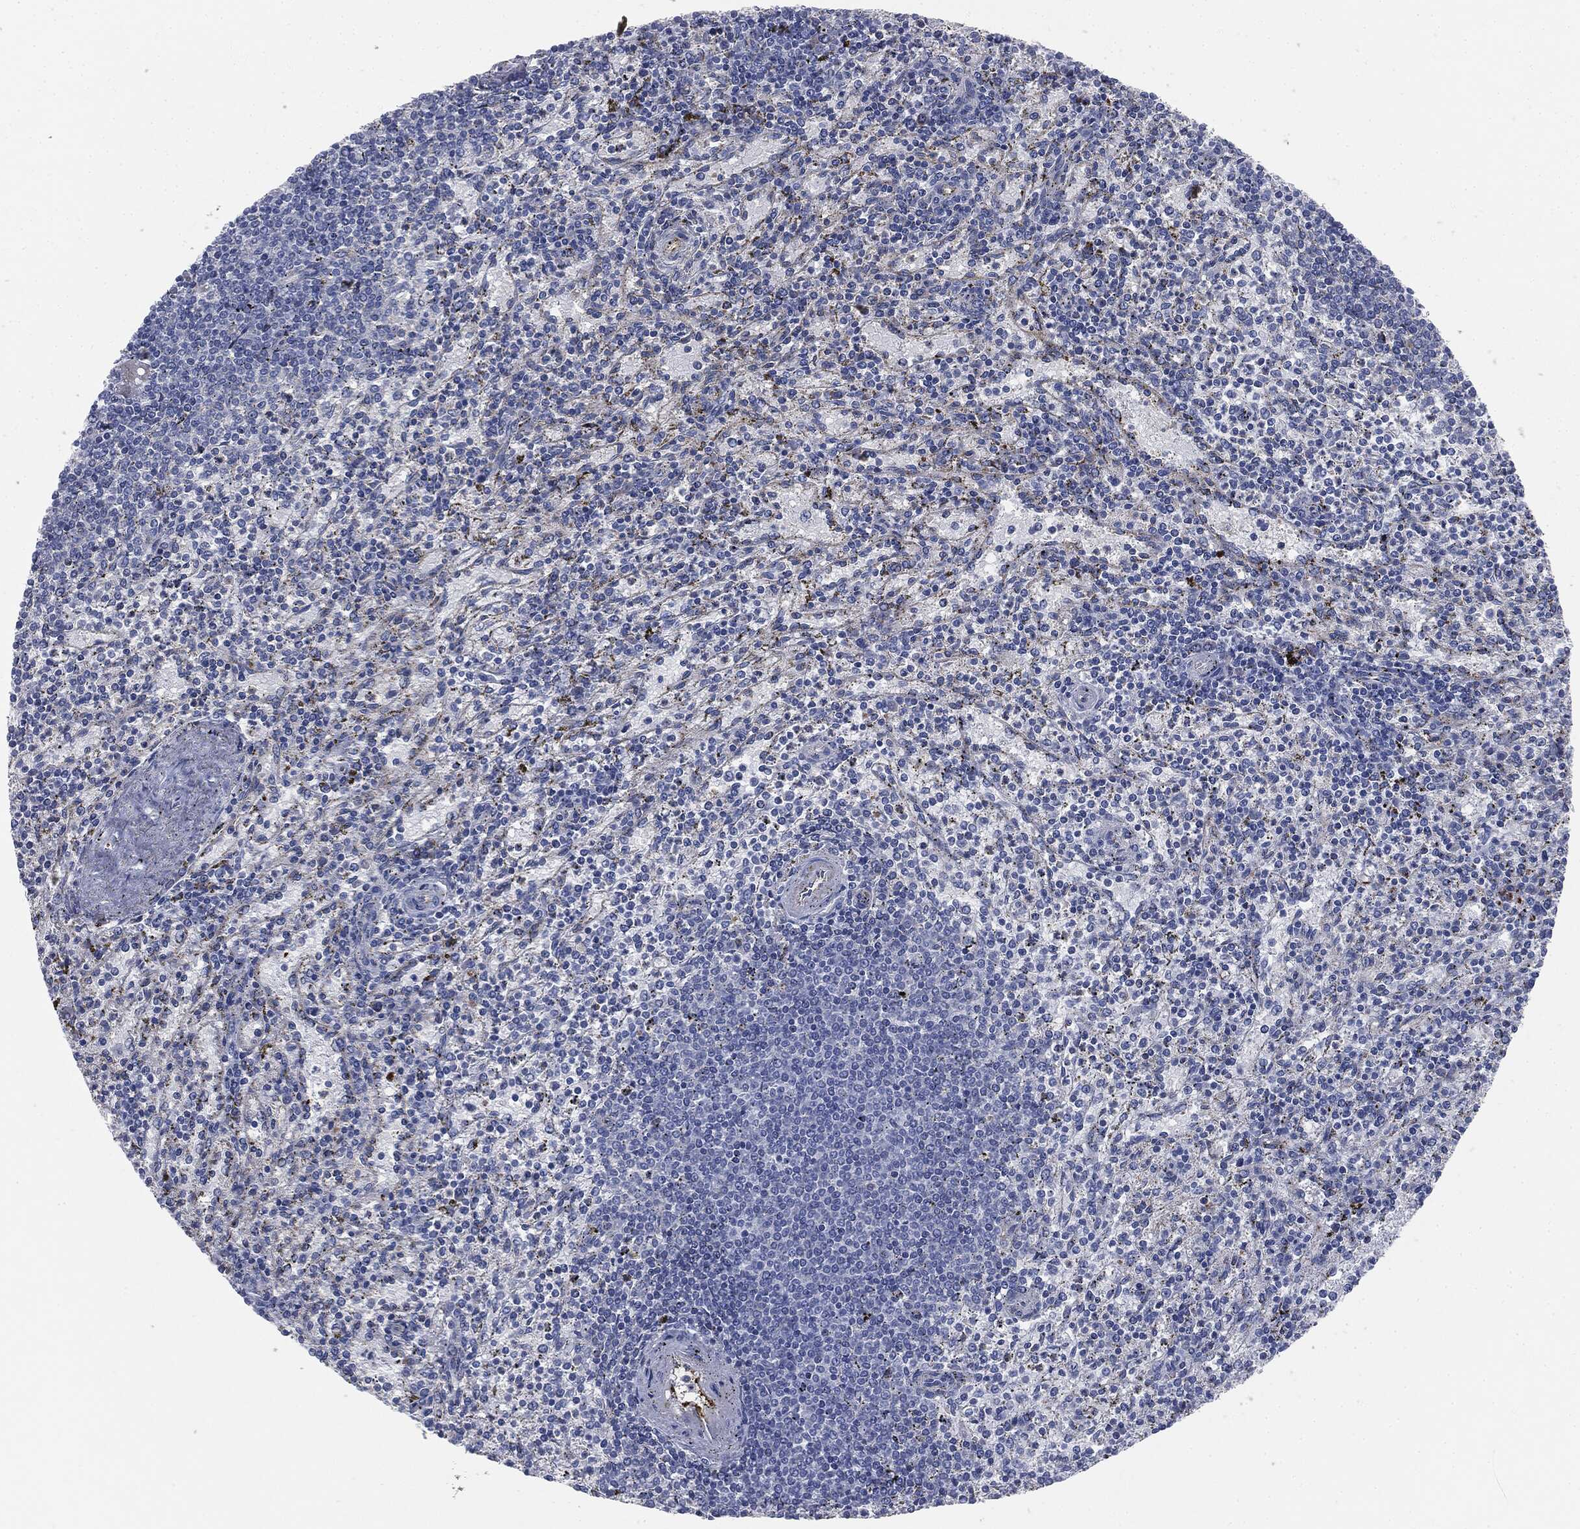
{"staining": {"intensity": "negative", "quantity": "none", "location": "none"}, "tissue": "spleen", "cell_type": "Cells in red pulp", "image_type": "normal", "snomed": [{"axis": "morphology", "description": "Normal tissue, NOS"}, {"axis": "topography", "description": "Spleen"}], "caption": "Immunohistochemical staining of benign spleen exhibits no significant expression in cells in red pulp. The staining was performed using DAB (3,3'-diaminobenzidine) to visualize the protein expression in brown, while the nuclei were stained in blue with hematoxylin (Magnification: 20x).", "gene": "APOB", "patient": {"sex": "female", "age": 37}}